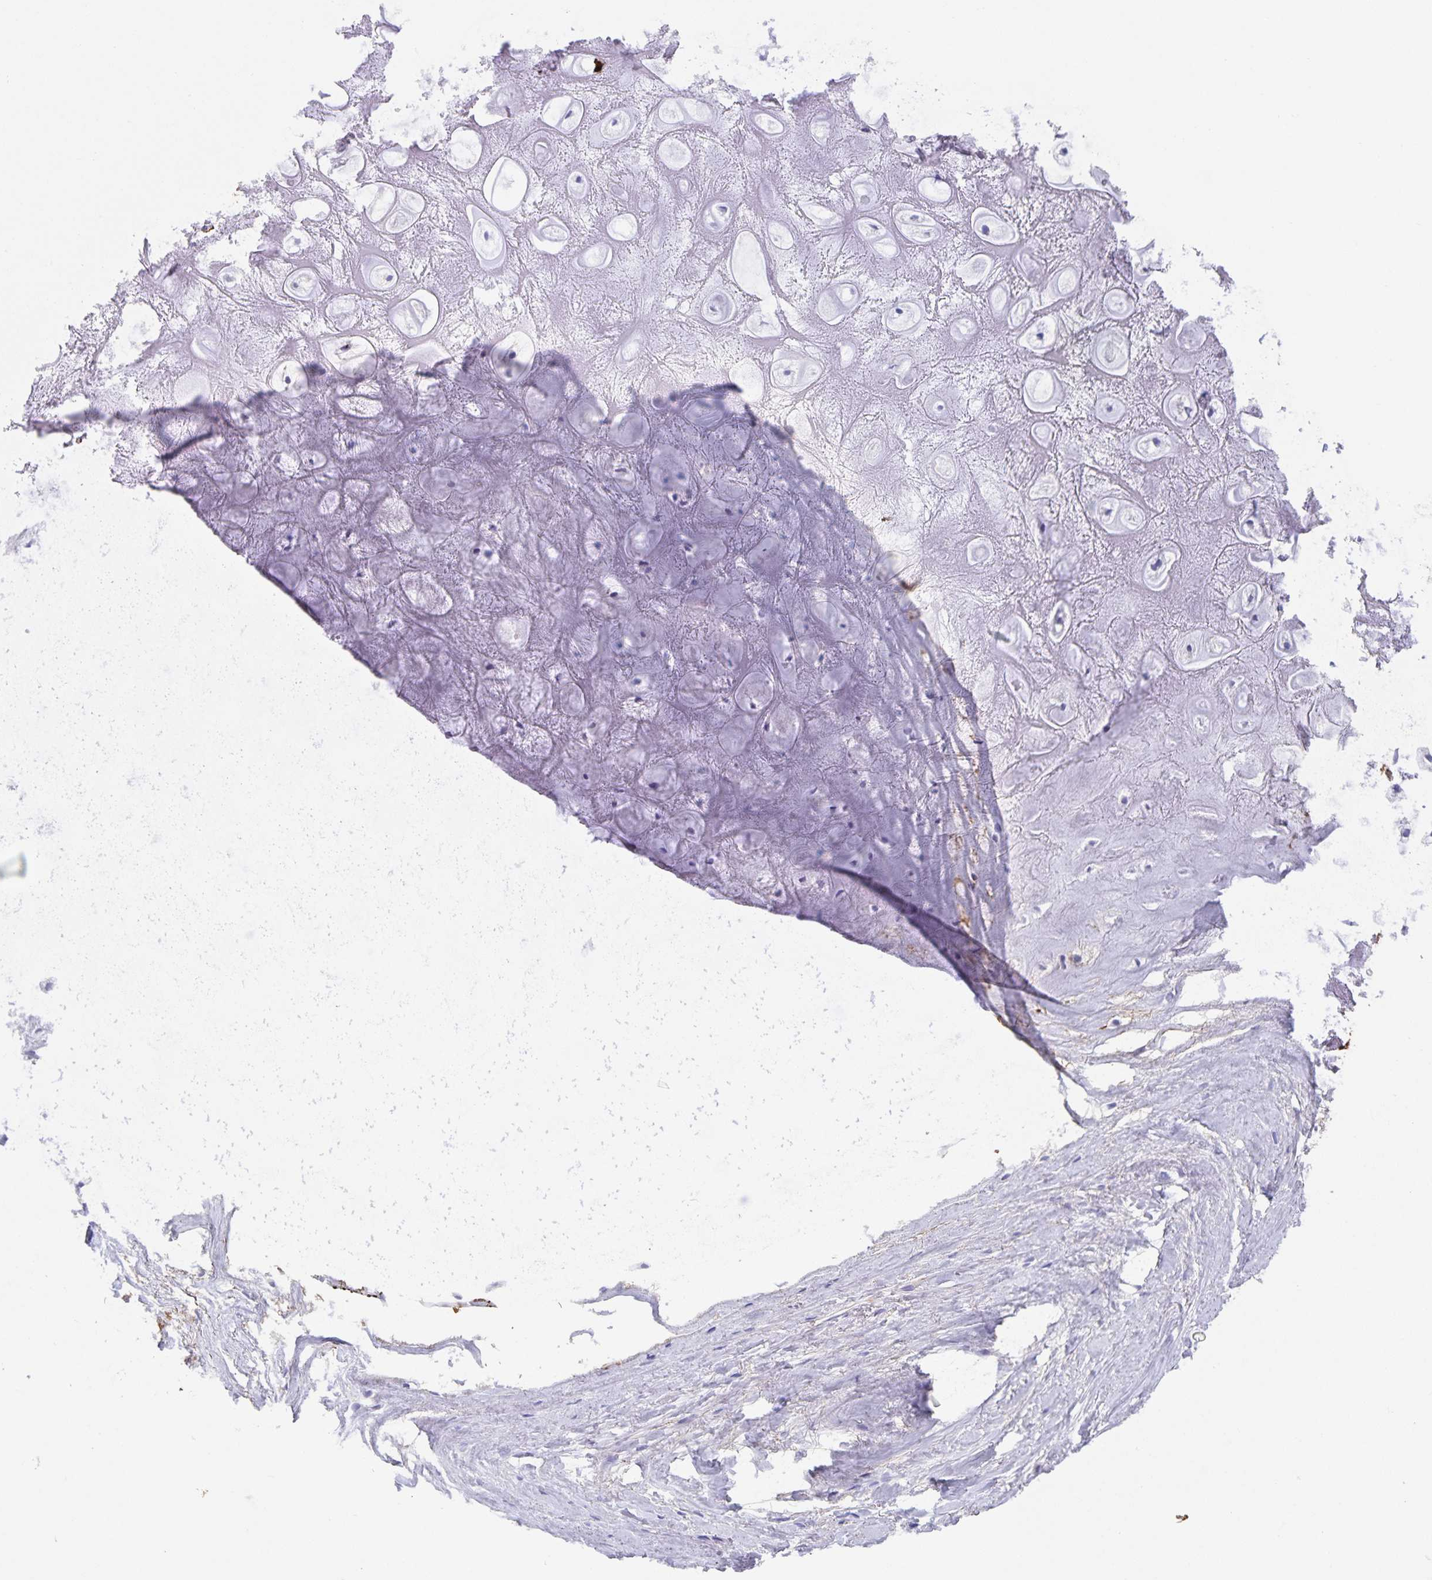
{"staining": {"intensity": "negative", "quantity": "none", "location": "none"}, "tissue": "adipose tissue", "cell_type": "Adipocytes", "image_type": "normal", "snomed": [{"axis": "morphology", "description": "Normal tissue, NOS"}, {"axis": "topography", "description": "Lymph node"}, {"axis": "topography", "description": "Cartilage tissue"}, {"axis": "topography", "description": "Nasopharynx"}], "caption": "A high-resolution histopathology image shows IHC staining of normal adipose tissue, which shows no significant positivity in adipocytes.", "gene": "AQP4", "patient": {"sex": "male", "age": 63}}